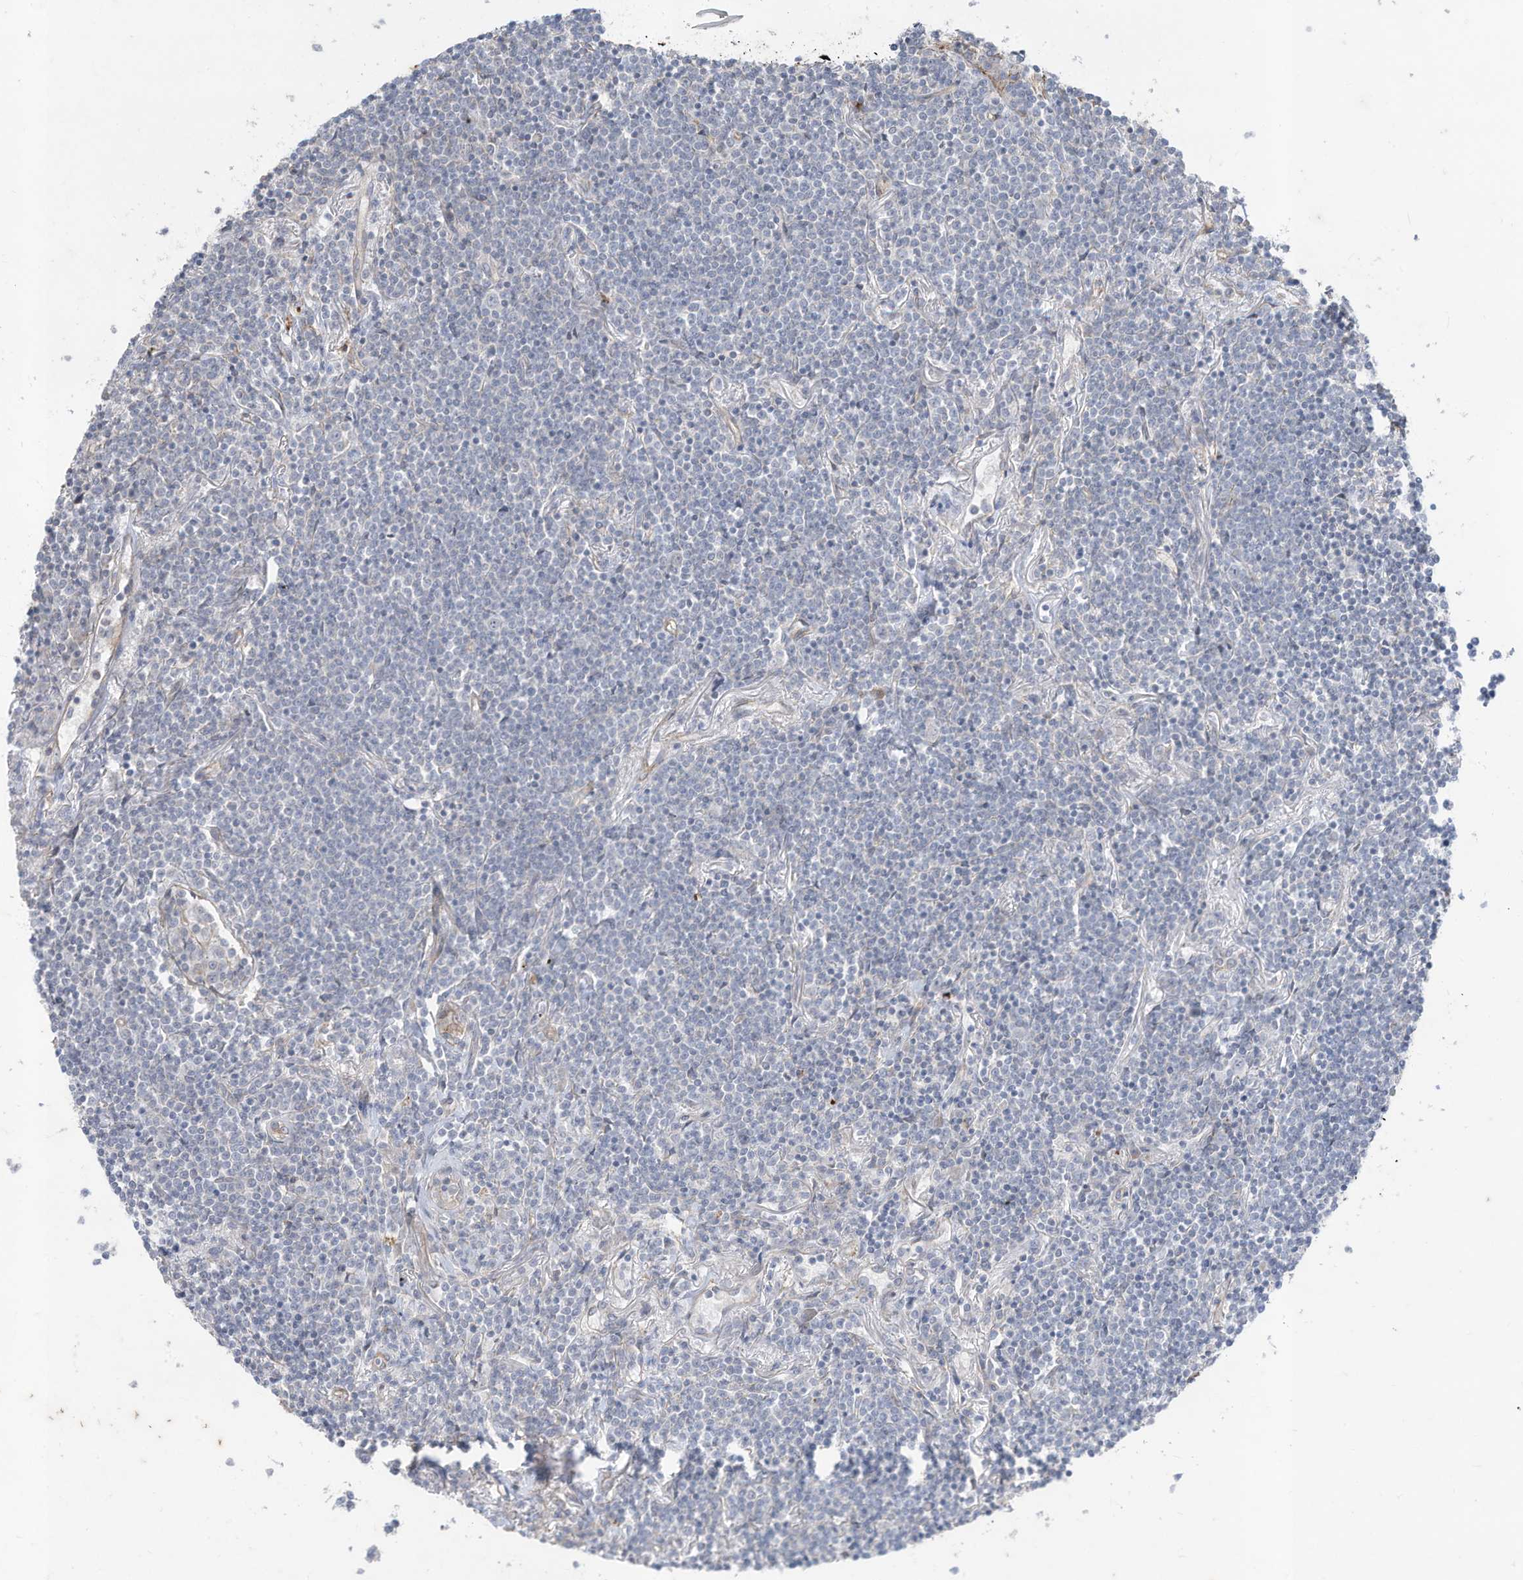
{"staining": {"intensity": "negative", "quantity": "none", "location": "none"}, "tissue": "lymphoma", "cell_type": "Tumor cells", "image_type": "cancer", "snomed": [{"axis": "morphology", "description": "Malignant lymphoma, non-Hodgkin's type, Low grade"}, {"axis": "topography", "description": "Lung"}], "caption": "Low-grade malignant lymphoma, non-Hodgkin's type stained for a protein using immunohistochemistry exhibits no staining tumor cells.", "gene": "SLC17A7", "patient": {"sex": "female", "age": 71}}